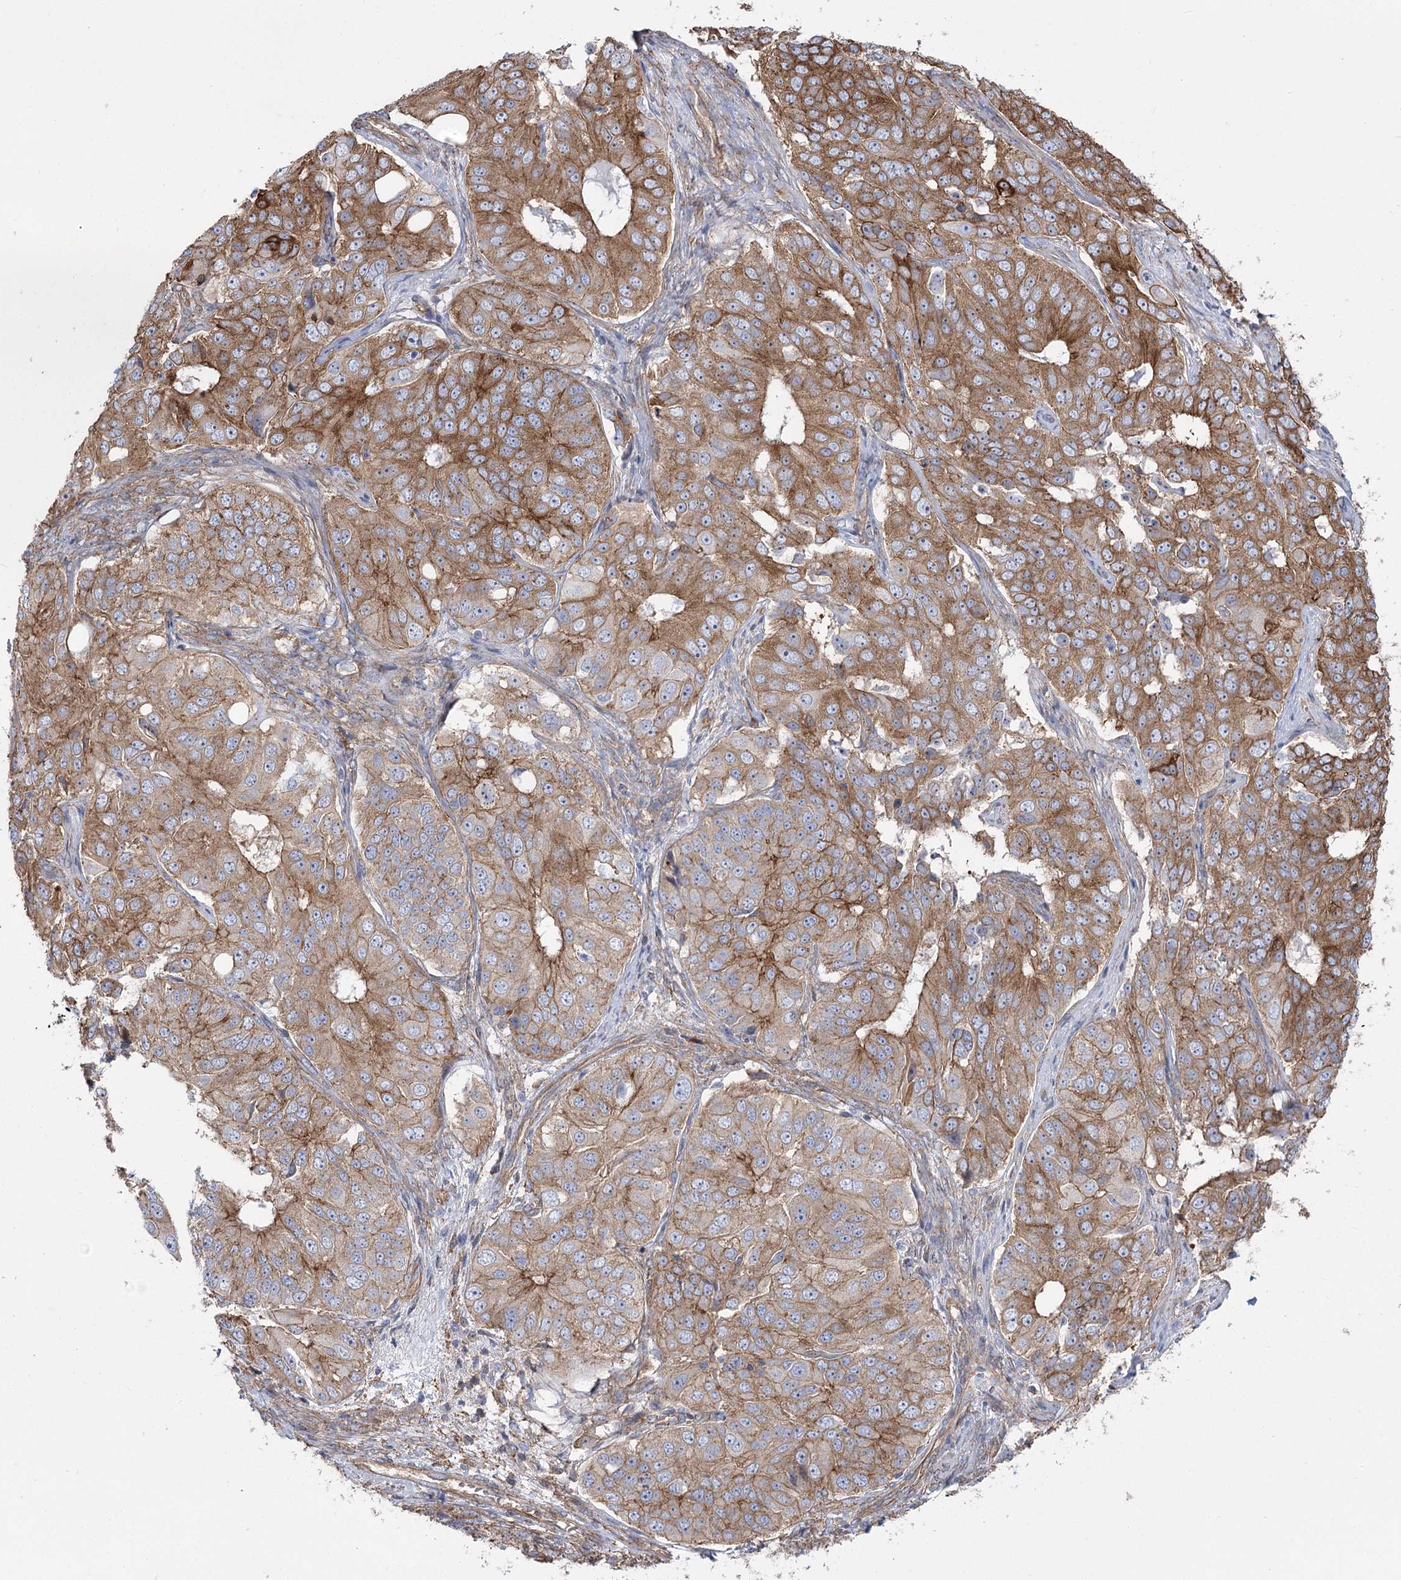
{"staining": {"intensity": "moderate", "quantity": ">75%", "location": "cytoplasmic/membranous"}, "tissue": "ovarian cancer", "cell_type": "Tumor cells", "image_type": "cancer", "snomed": [{"axis": "morphology", "description": "Carcinoma, endometroid"}, {"axis": "topography", "description": "Ovary"}], "caption": "This histopathology image shows immunohistochemistry staining of human ovarian cancer (endometroid carcinoma), with medium moderate cytoplasmic/membranous positivity in about >75% of tumor cells.", "gene": "PLEKHA5", "patient": {"sex": "female", "age": 51}}